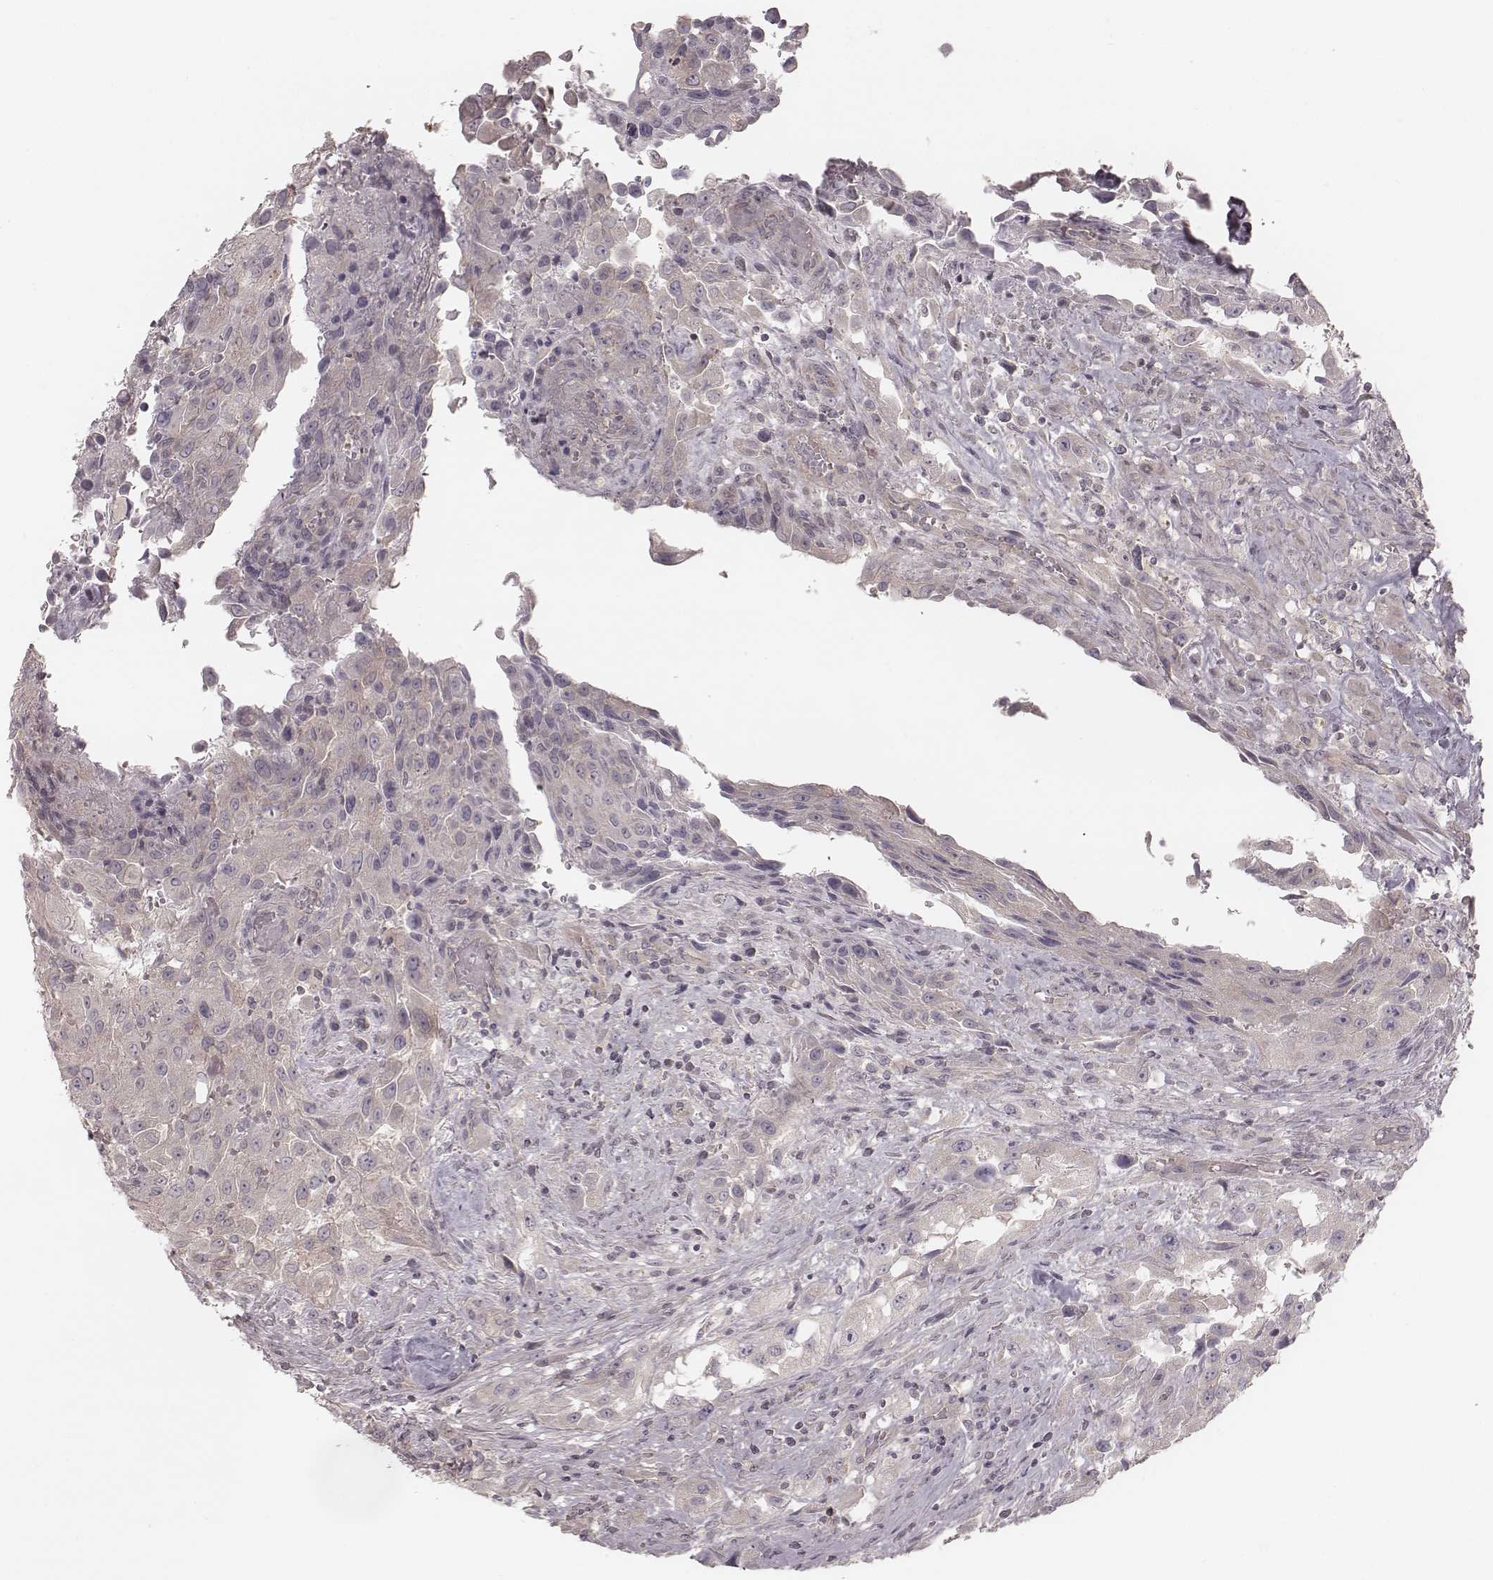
{"staining": {"intensity": "negative", "quantity": "none", "location": "none"}, "tissue": "urothelial cancer", "cell_type": "Tumor cells", "image_type": "cancer", "snomed": [{"axis": "morphology", "description": "Urothelial carcinoma, High grade"}, {"axis": "topography", "description": "Urinary bladder"}], "caption": "This is an immunohistochemistry (IHC) histopathology image of human urothelial carcinoma (high-grade). There is no staining in tumor cells.", "gene": "TDRD5", "patient": {"sex": "male", "age": 79}}